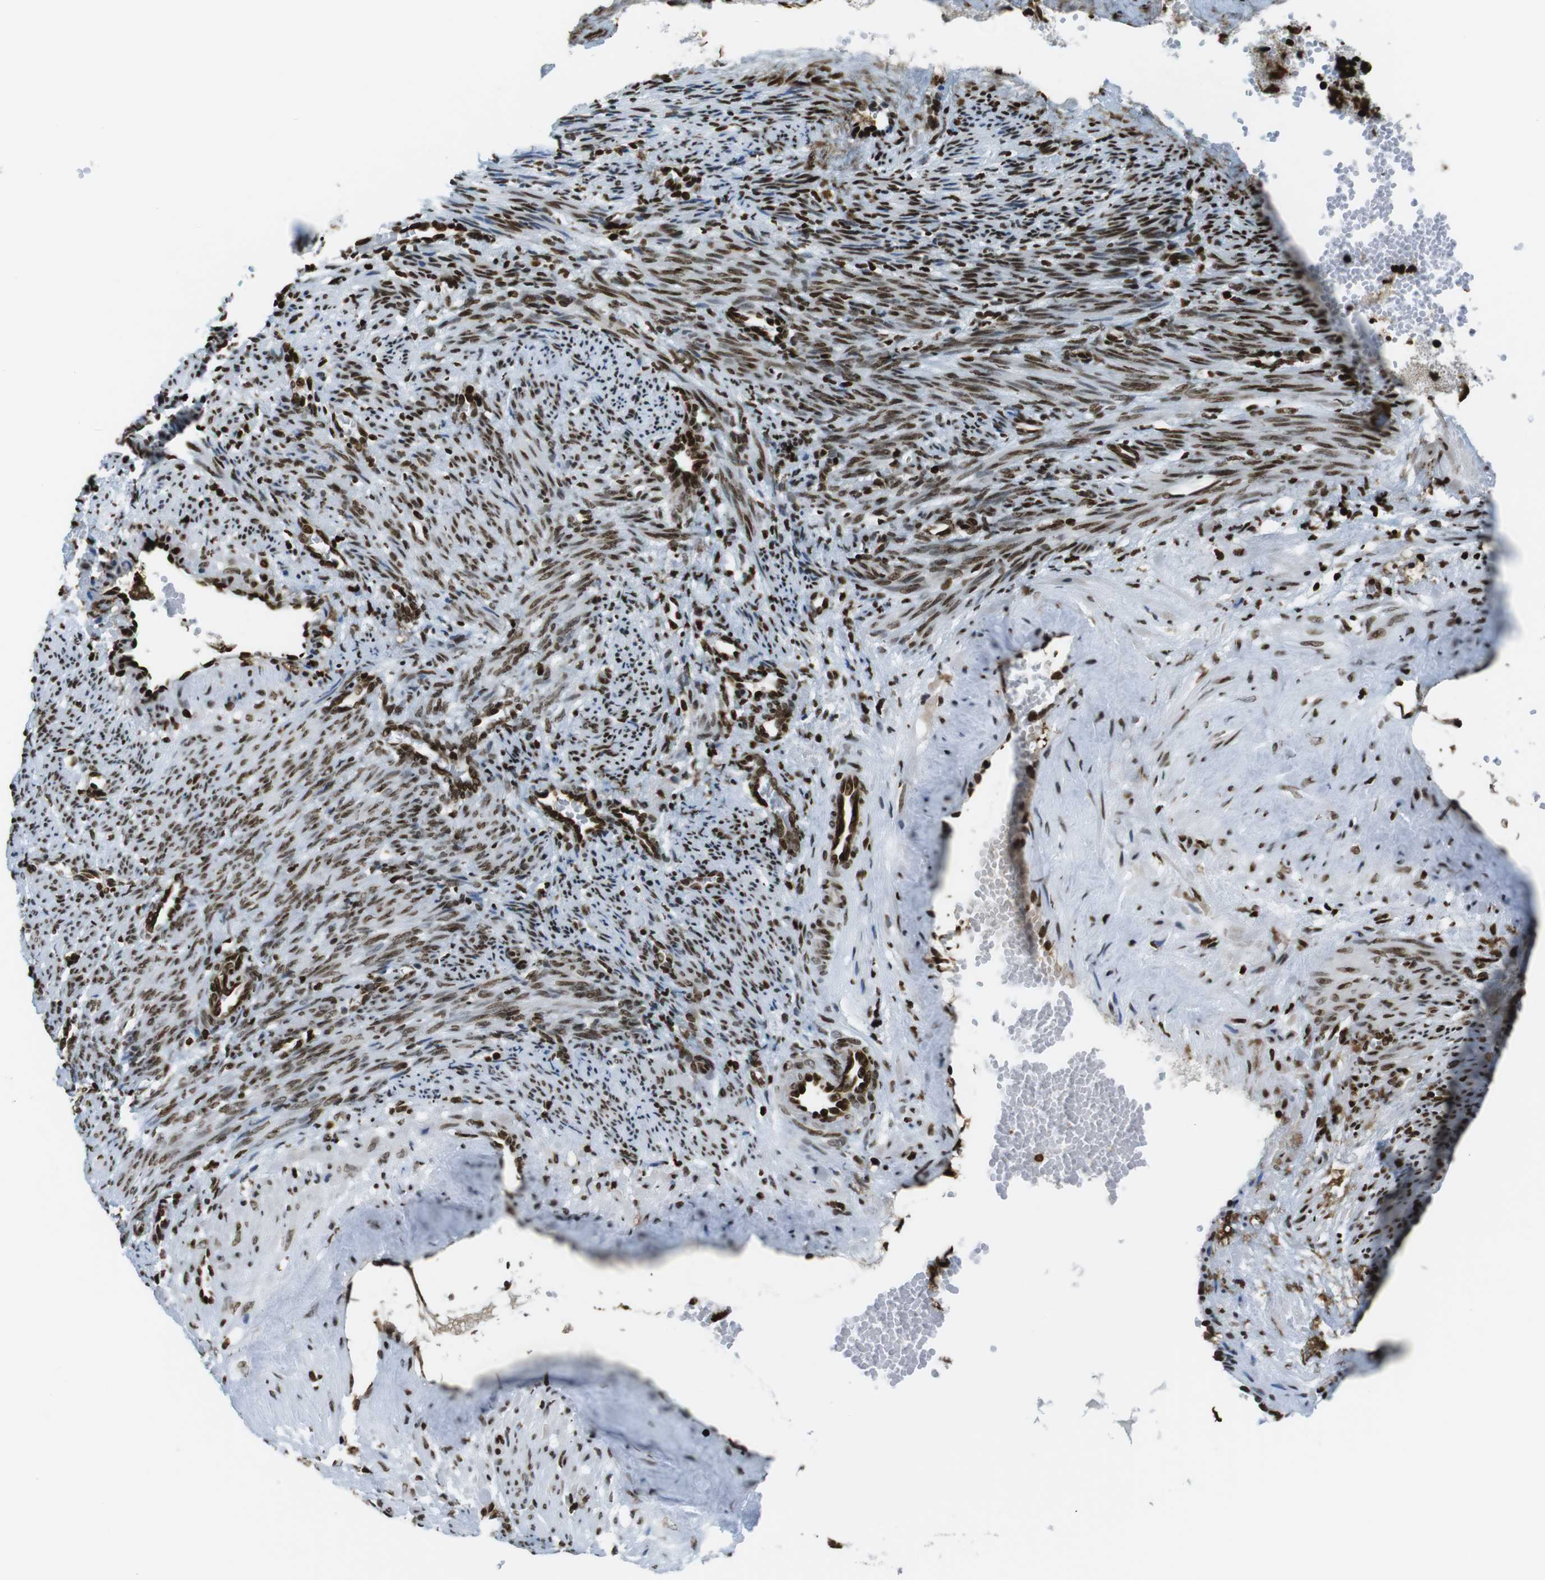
{"staining": {"intensity": "strong", "quantity": "25%-75%", "location": "nuclear"}, "tissue": "smooth muscle", "cell_type": "Smooth muscle cells", "image_type": "normal", "snomed": [{"axis": "morphology", "description": "Normal tissue, NOS"}, {"axis": "topography", "description": "Endometrium"}], "caption": "Brown immunohistochemical staining in unremarkable human smooth muscle reveals strong nuclear positivity in about 25%-75% of smooth muscle cells.", "gene": "H2AC8", "patient": {"sex": "female", "age": 33}}